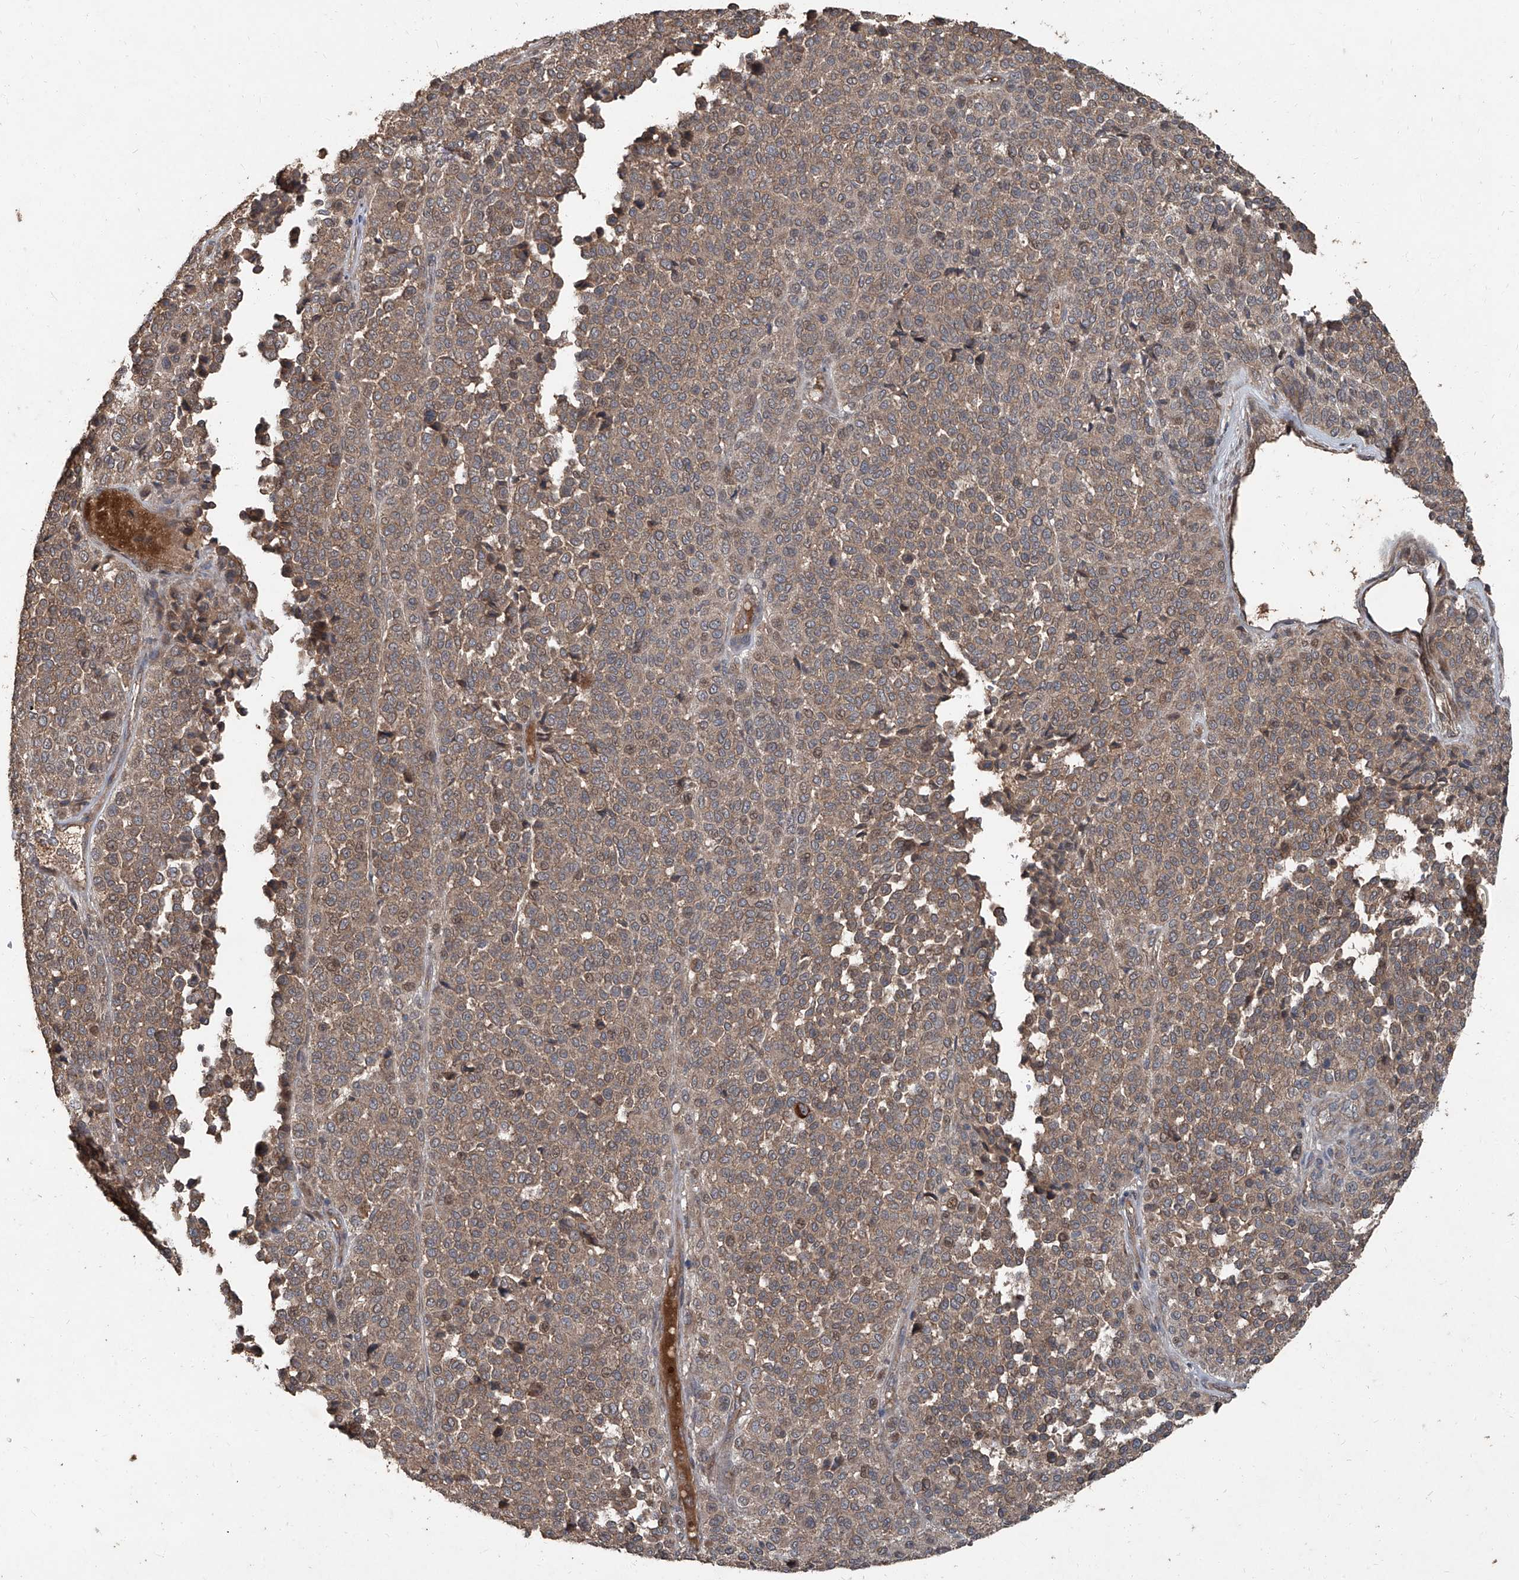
{"staining": {"intensity": "moderate", "quantity": ">75%", "location": "cytoplasmic/membranous"}, "tissue": "melanoma", "cell_type": "Tumor cells", "image_type": "cancer", "snomed": [{"axis": "morphology", "description": "Malignant melanoma, Metastatic site"}, {"axis": "topography", "description": "Pancreas"}], "caption": "Immunohistochemistry (IHC) (DAB) staining of malignant melanoma (metastatic site) shows moderate cytoplasmic/membranous protein positivity in about >75% of tumor cells.", "gene": "CCN1", "patient": {"sex": "female", "age": 30}}